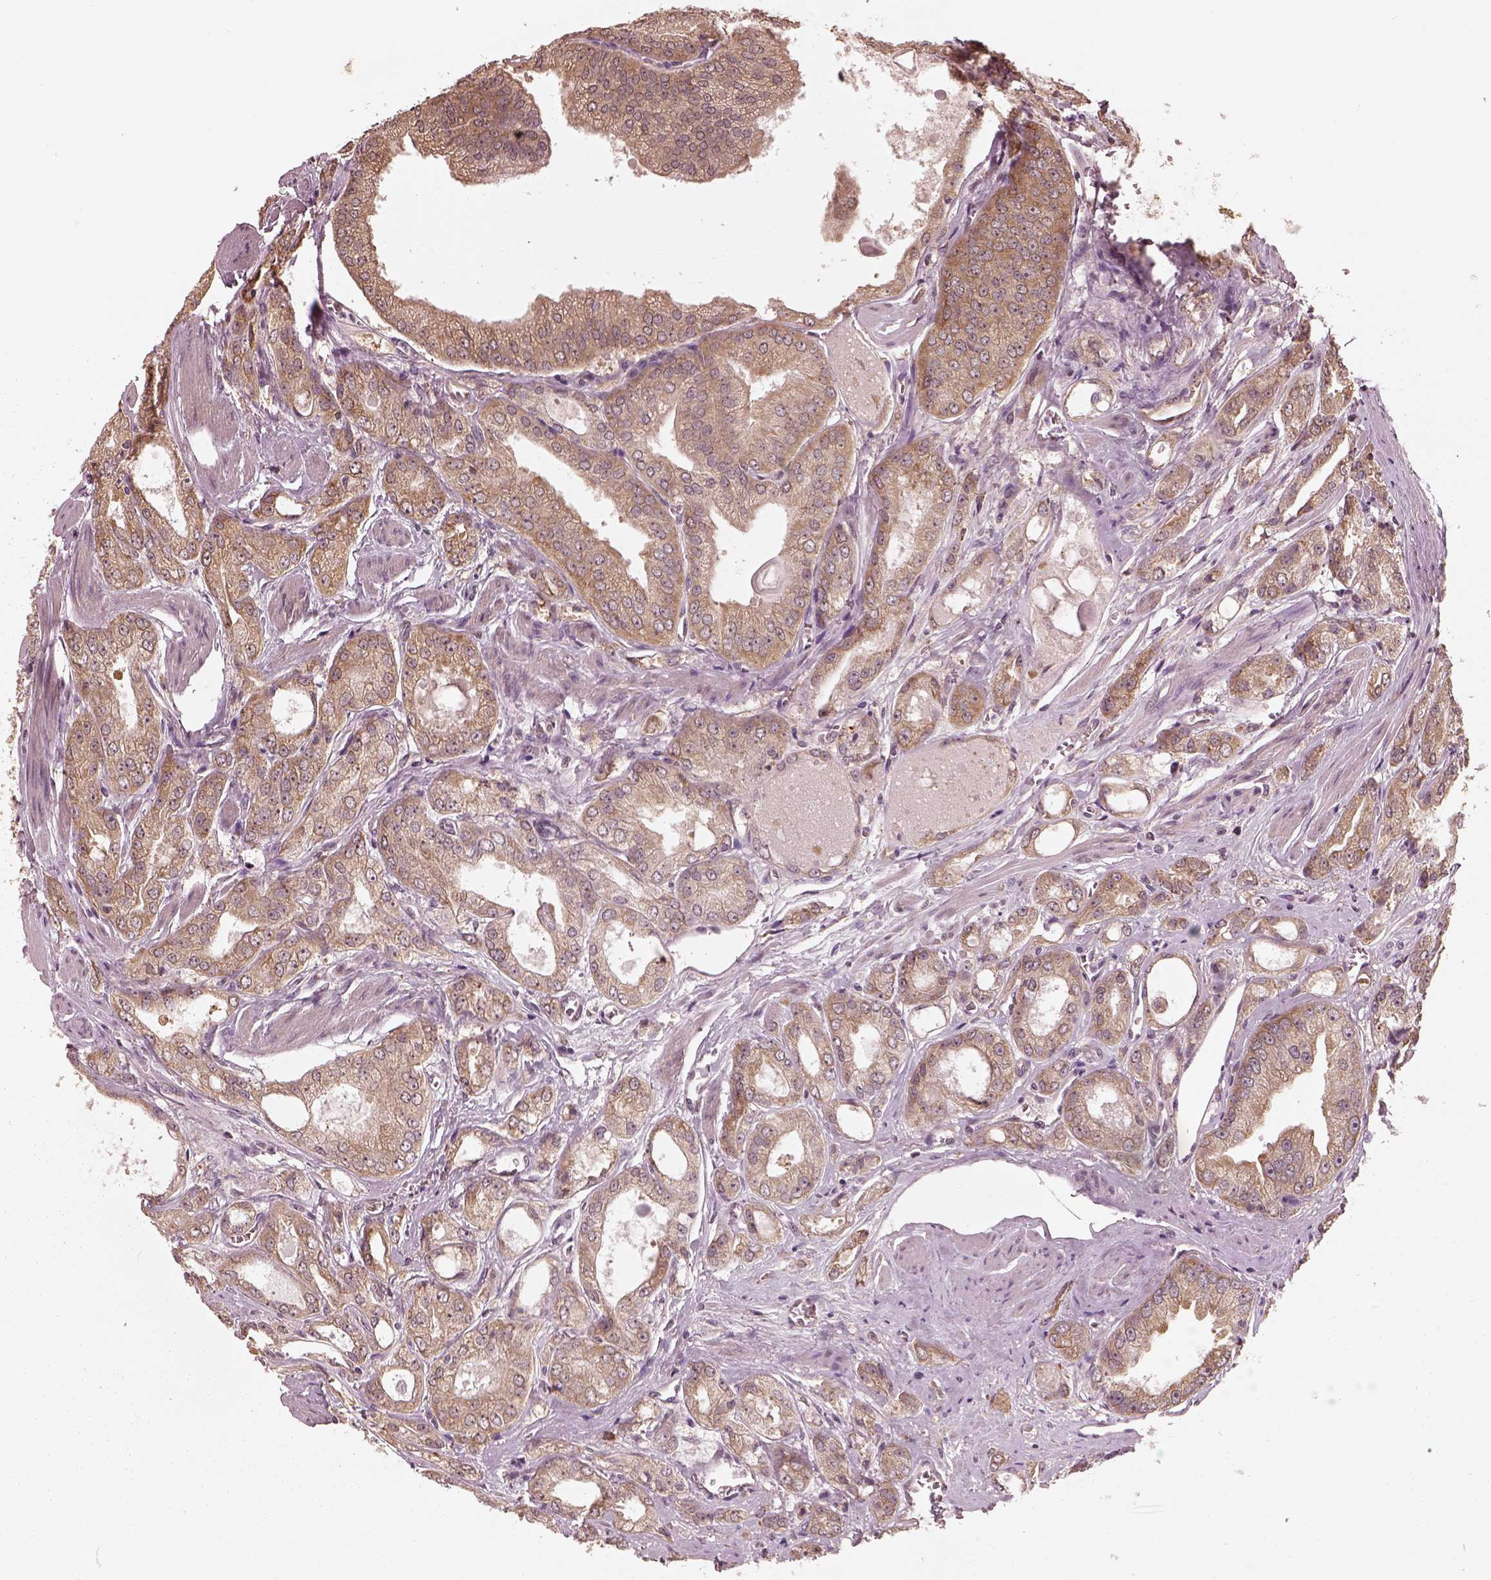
{"staining": {"intensity": "weak", "quantity": ">75%", "location": "cytoplasmic/membranous"}, "tissue": "prostate cancer", "cell_type": "Tumor cells", "image_type": "cancer", "snomed": [{"axis": "morphology", "description": "Adenocarcinoma, NOS"}, {"axis": "morphology", "description": "Adenocarcinoma, High grade"}, {"axis": "topography", "description": "Prostate"}], "caption": "Adenocarcinoma (high-grade) (prostate) stained with DAB (3,3'-diaminobenzidine) immunohistochemistry (IHC) displays low levels of weak cytoplasmic/membranous expression in about >75% of tumor cells.", "gene": "RPS5", "patient": {"sex": "male", "age": 70}}